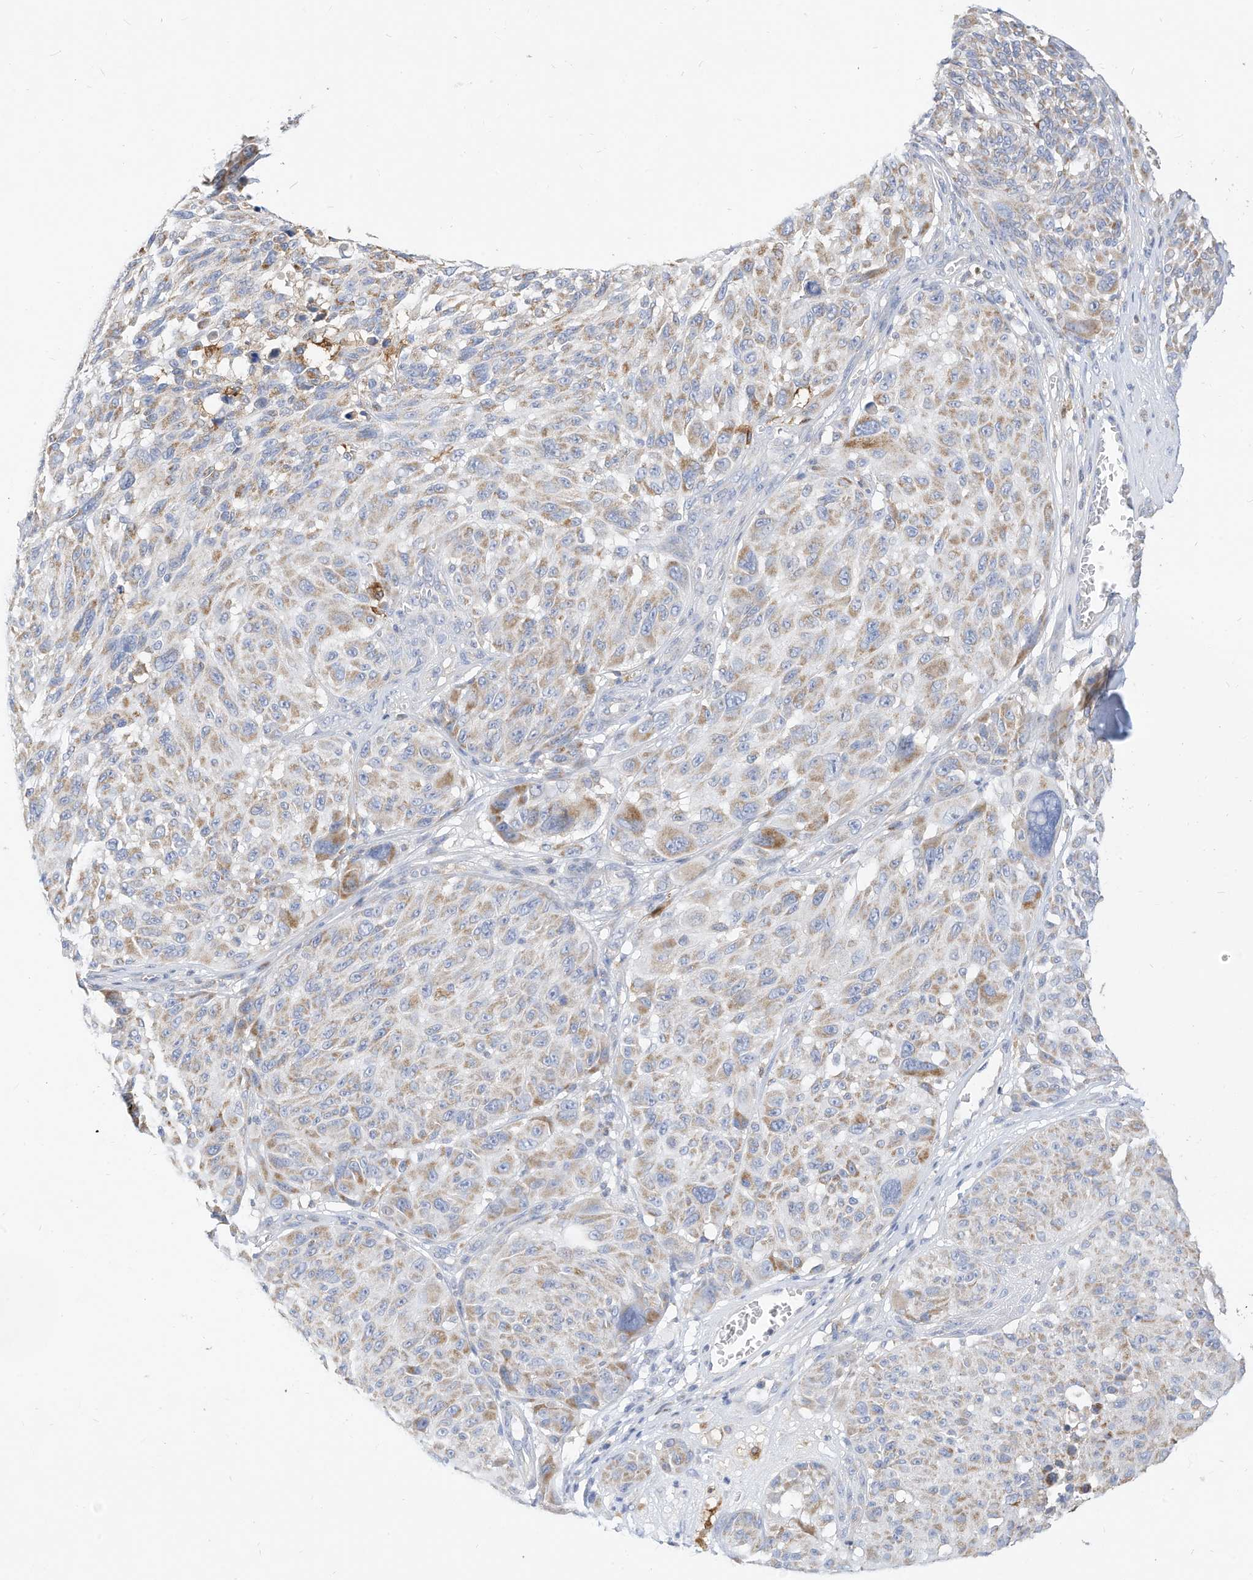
{"staining": {"intensity": "moderate", "quantity": "<25%", "location": "cytoplasmic/membranous"}, "tissue": "melanoma", "cell_type": "Tumor cells", "image_type": "cancer", "snomed": [{"axis": "morphology", "description": "Malignant melanoma, NOS"}, {"axis": "topography", "description": "Skin"}], "caption": "This image reveals melanoma stained with IHC to label a protein in brown. The cytoplasmic/membranous of tumor cells show moderate positivity for the protein. Nuclei are counter-stained blue.", "gene": "RHOH", "patient": {"sex": "male", "age": 83}}